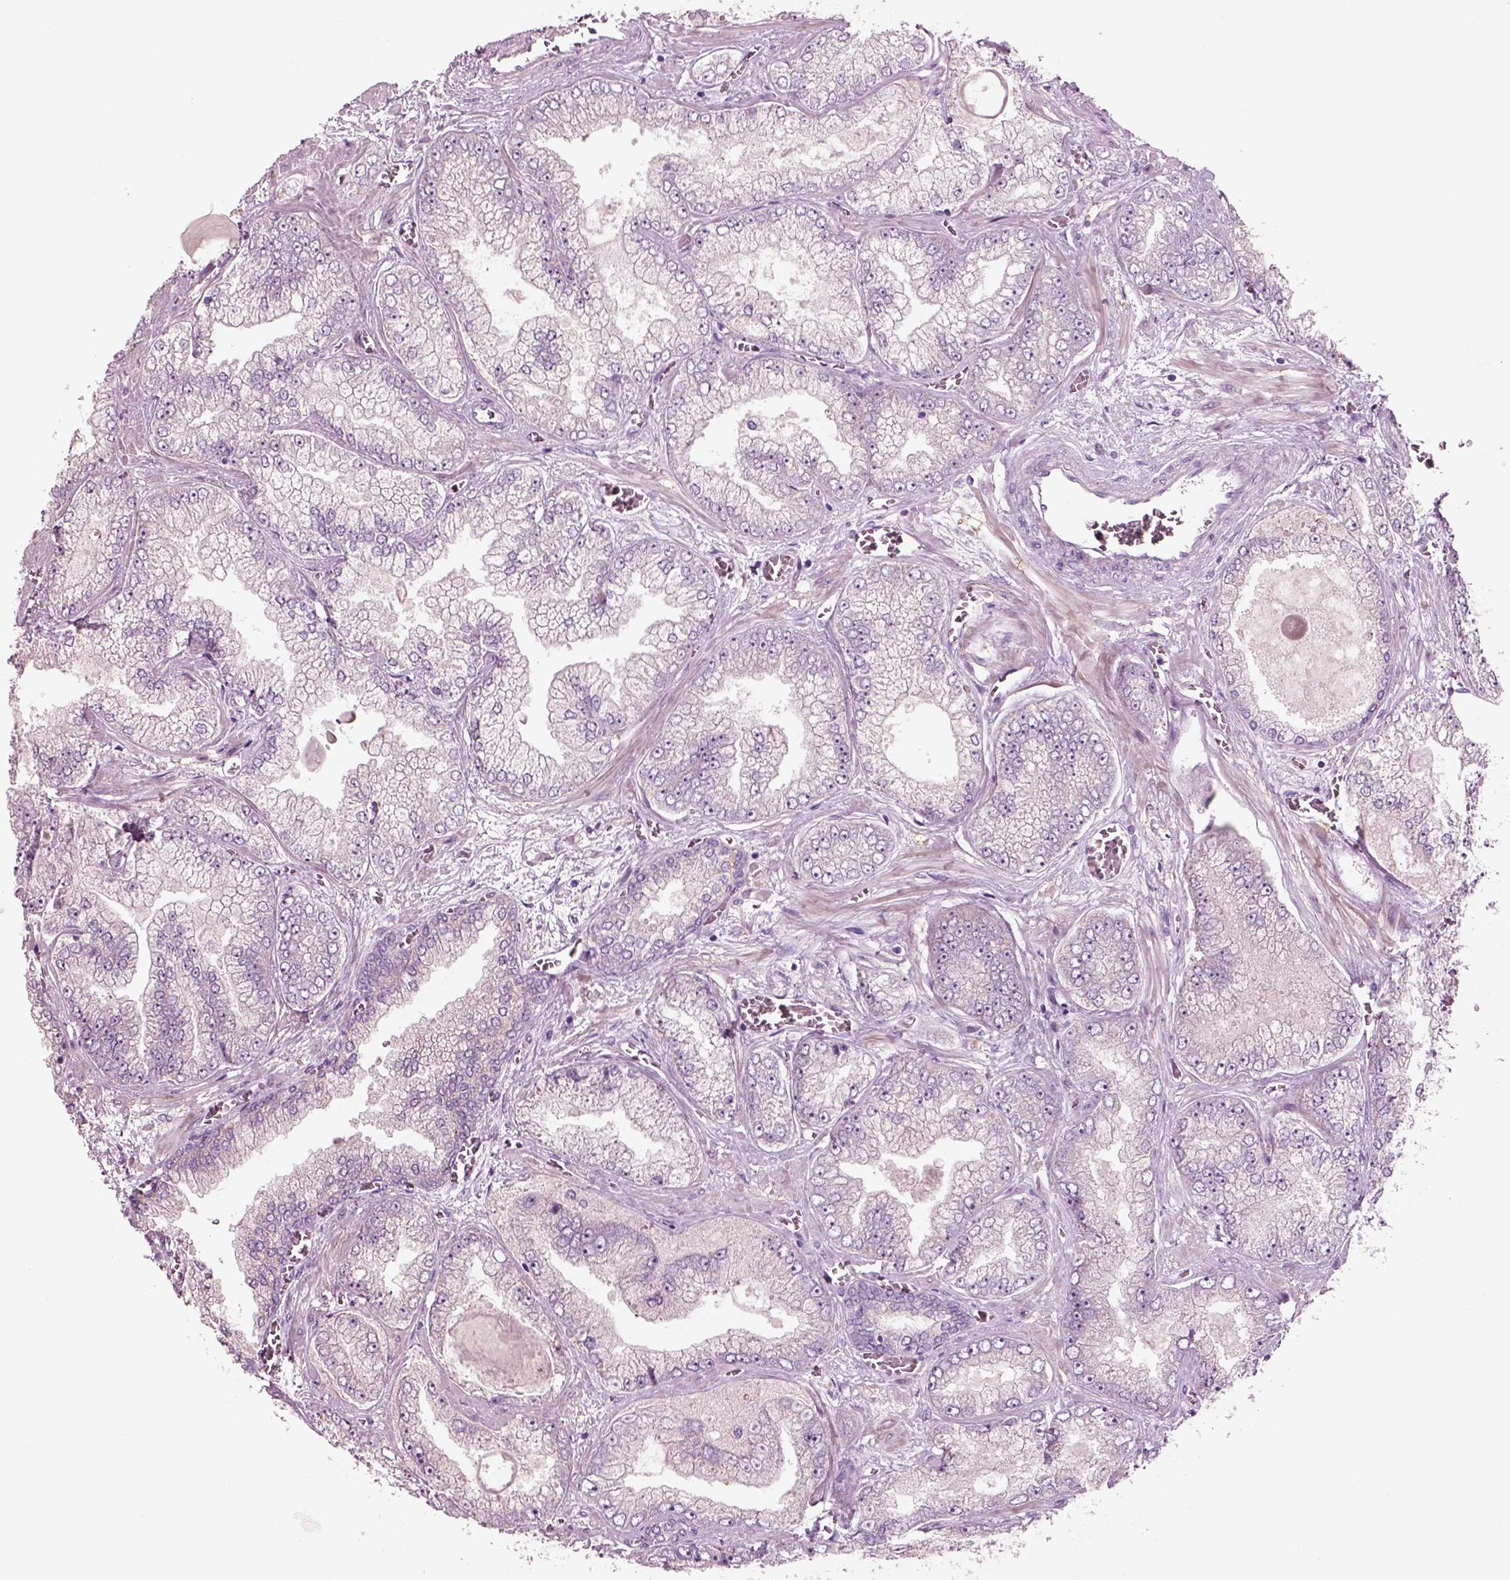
{"staining": {"intensity": "negative", "quantity": "none", "location": "none"}, "tissue": "prostate cancer", "cell_type": "Tumor cells", "image_type": "cancer", "snomed": [{"axis": "morphology", "description": "Adenocarcinoma, Low grade"}, {"axis": "topography", "description": "Prostate"}], "caption": "DAB (3,3'-diaminobenzidine) immunohistochemical staining of human prostate cancer displays no significant staining in tumor cells.", "gene": "PLPP7", "patient": {"sex": "male", "age": 57}}